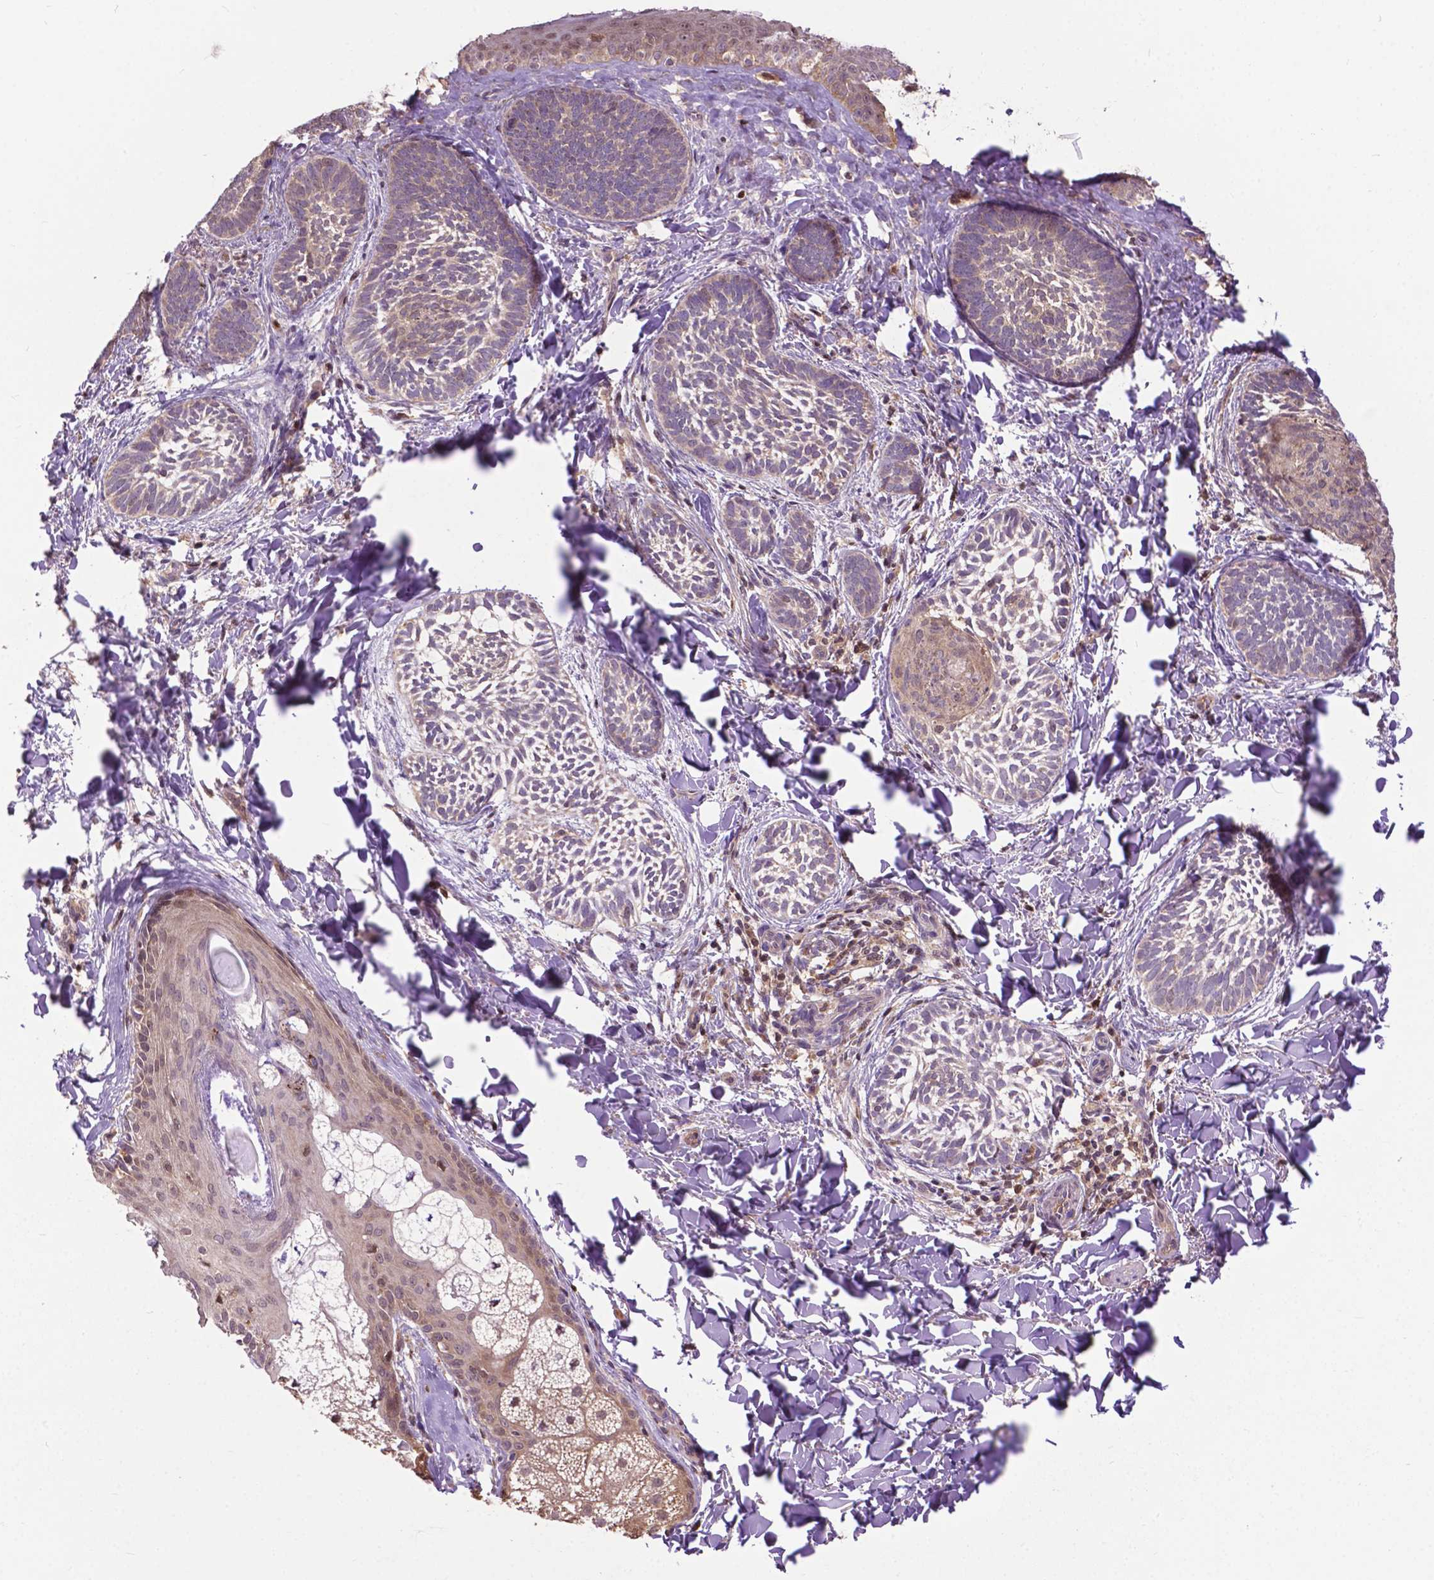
{"staining": {"intensity": "weak", "quantity": "25%-75%", "location": "cytoplasmic/membranous"}, "tissue": "skin cancer", "cell_type": "Tumor cells", "image_type": "cancer", "snomed": [{"axis": "morphology", "description": "Normal tissue, NOS"}, {"axis": "morphology", "description": "Basal cell carcinoma"}, {"axis": "topography", "description": "Skin"}], "caption": "Human basal cell carcinoma (skin) stained for a protein (brown) shows weak cytoplasmic/membranous positive expression in about 25%-75% of tumor cells.", "gene": "CHMP4A", "patient": {"sex": "male", "age": 46}}